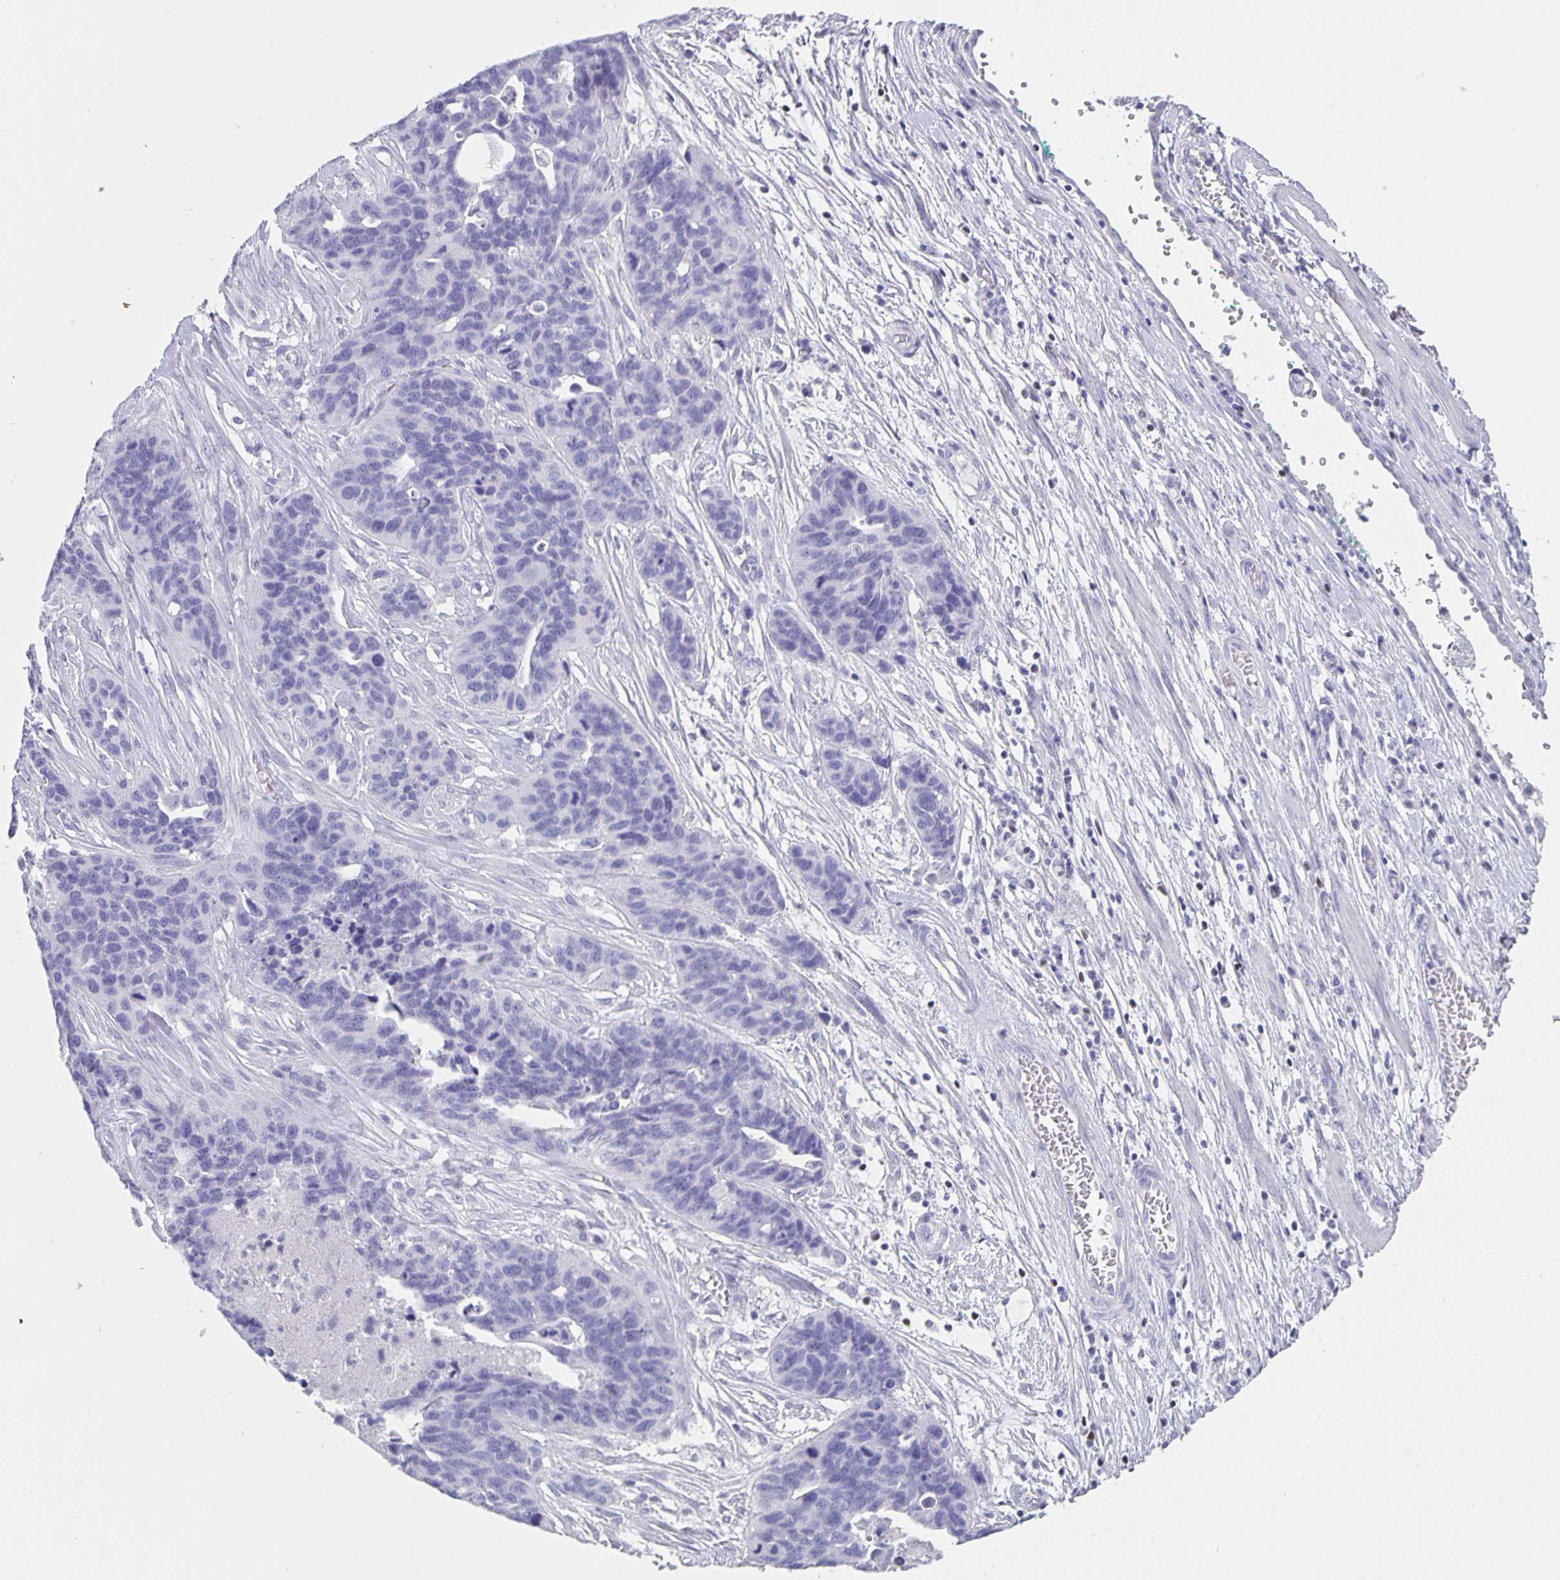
{"staining": {"intensity": "negative", "quantity": "none", "location": "none"}, "tissue": "ovarian cancer", "cell_type": "Tumor cells", "image_type": "cancer", "snomed": [{"axis": "morphology", "description": "Cystadenocarcinoma, serous, NOS"}, {"axis": "topography", "description": "Ovary"}], "caption": "This is an immunohistochemistry histopathology image of human ovarian cancer (serous cystadenocarcinoma). There is no positivity in tumor cells.", "gene": "SATB2", "patient": {"sex": "female", "age": 64}}